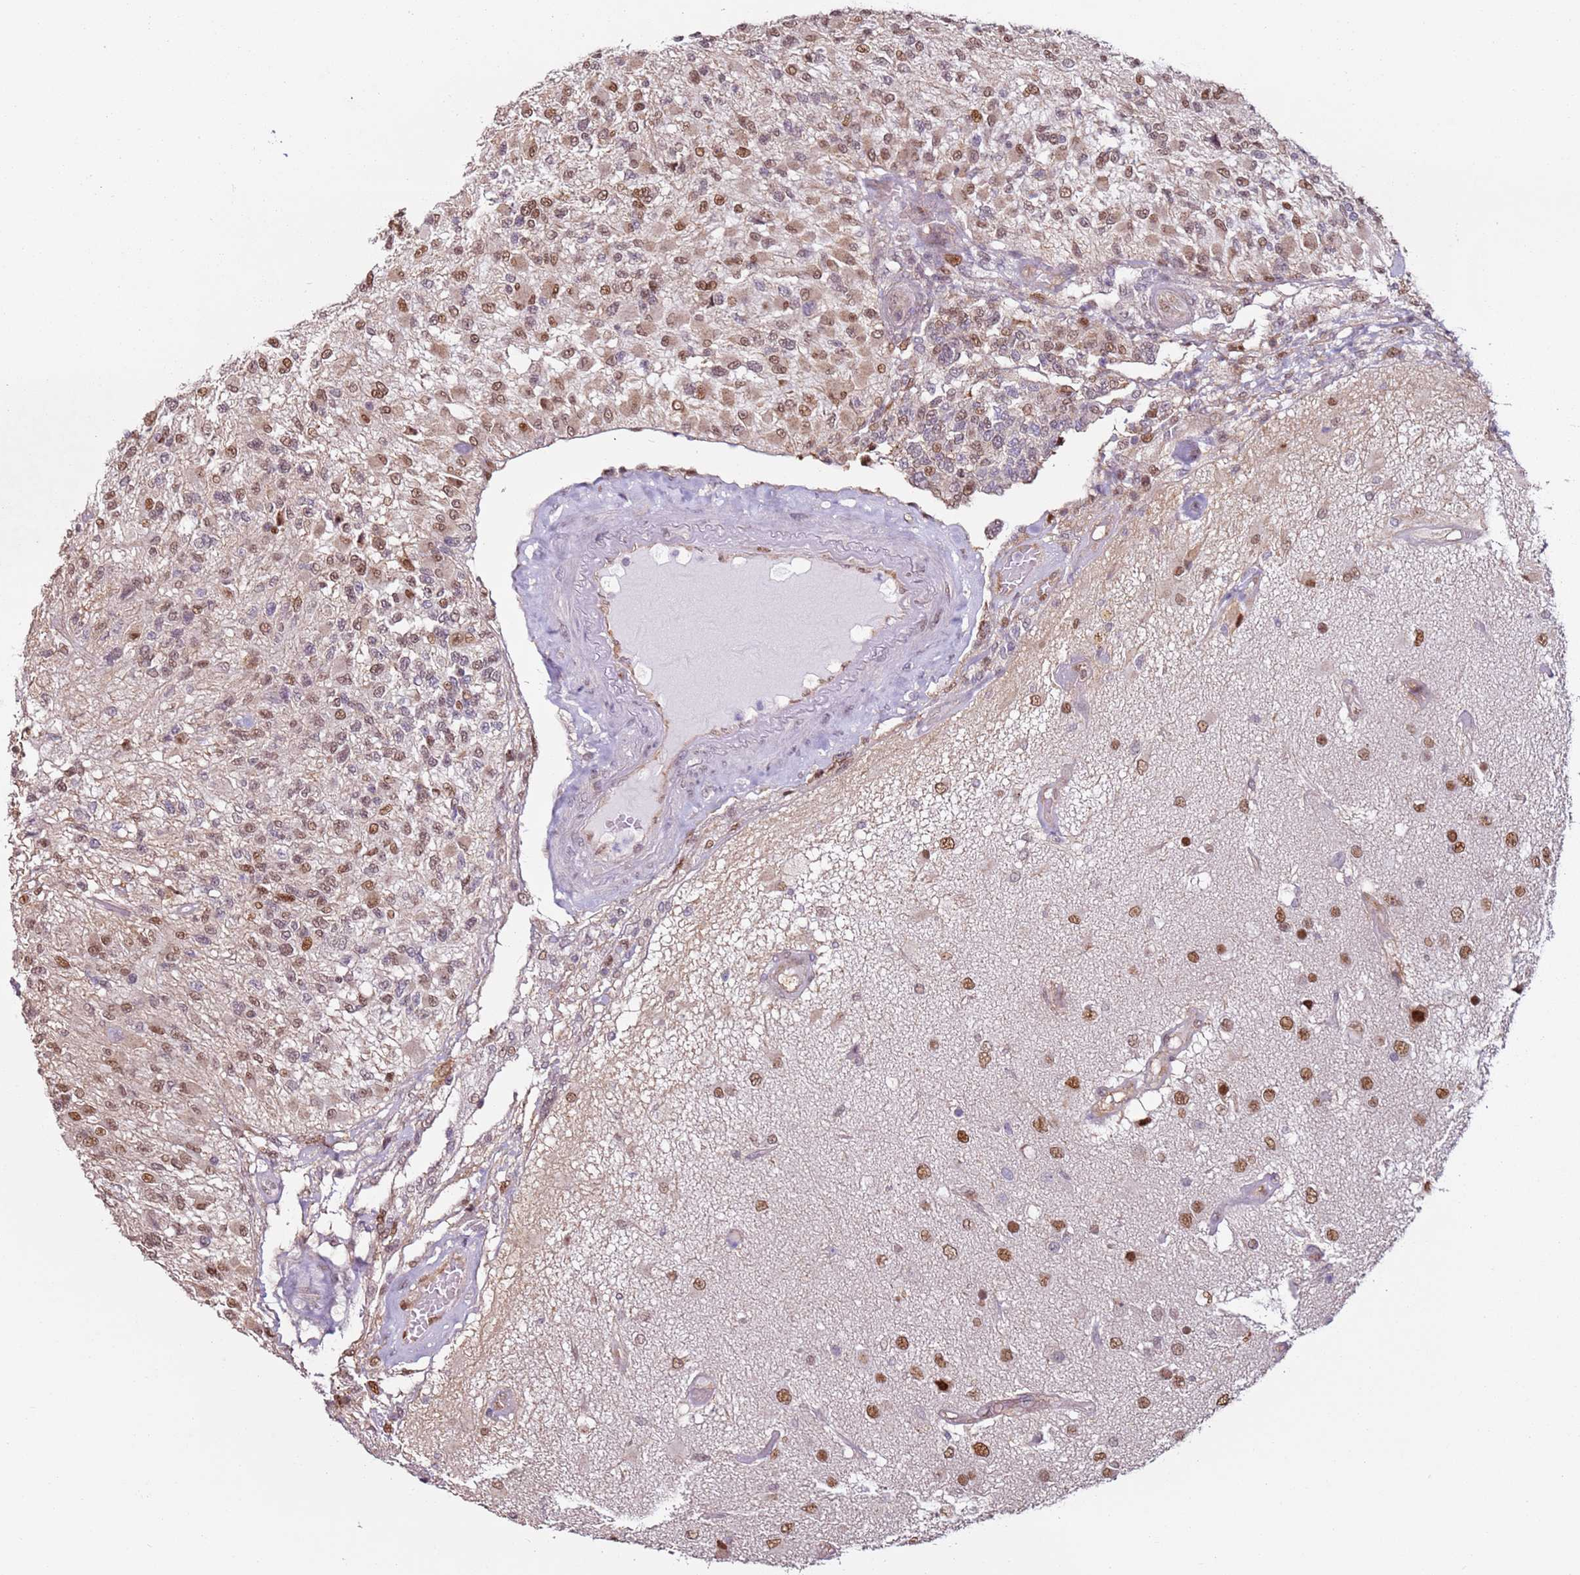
{"staining": {"intensity": "moderate", "quantity": ">75%", "location": "nuclear"}, "tissue": "glioma", "cell_type": "Tumor cells", "image_type": "cancer", "snomed": [{"axis": "morphology", "description": "Glioma, malignant, High grade"}, {"axis": "morphology", "description": "Glioblastoma, NOS"}, {"axis": "topography", "description": "Brain"}], "caption": "Glioma tissue exhibits moderate nuclear staining in approximately >75% of tumor cells", "gene": "PSMD4", "patient": {"sex": "male", "age": 60}}